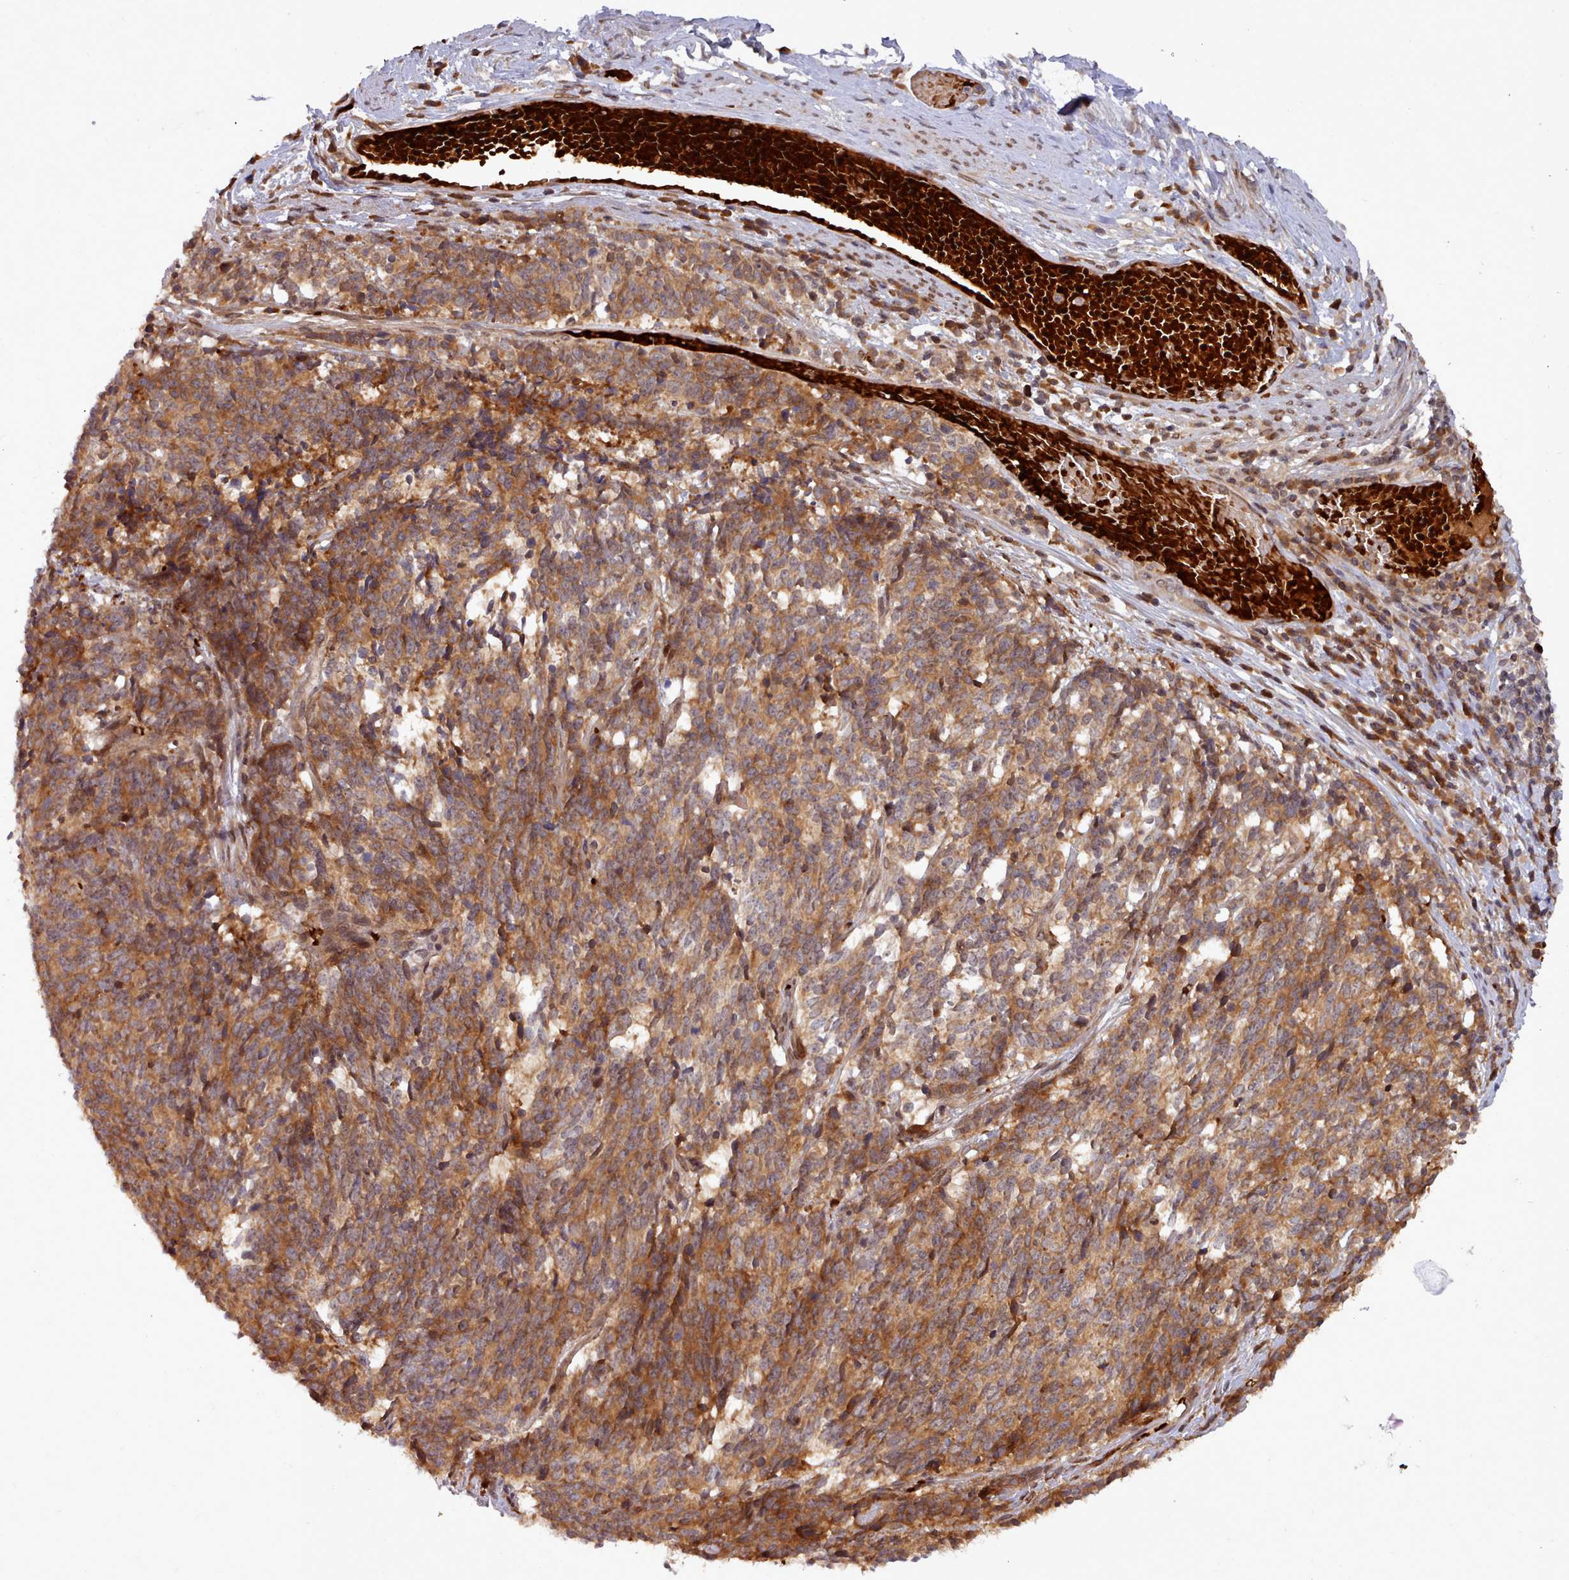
{"staining": {"intensity": "moderate", "quantity": ">75%", "location": "cytoplasmic/membranous"}, "tissue": "cervical cancer", "cell_type": "Tumor cells", "image_type": "cancer", "snomed": [{"axis": "morphology", "description": "Squamous cell carcinoma, NOS"}, {"axis": "topography", "description": "Cervix"}], "caption": "A brown stain labels moderate cytoplasmic/membranous positivity of a protein in cervical cancer (squamous cell carcinoma) tumor cells.", "gene": "UBE2G1", "patient": {"sex": "female", "age": 29}}